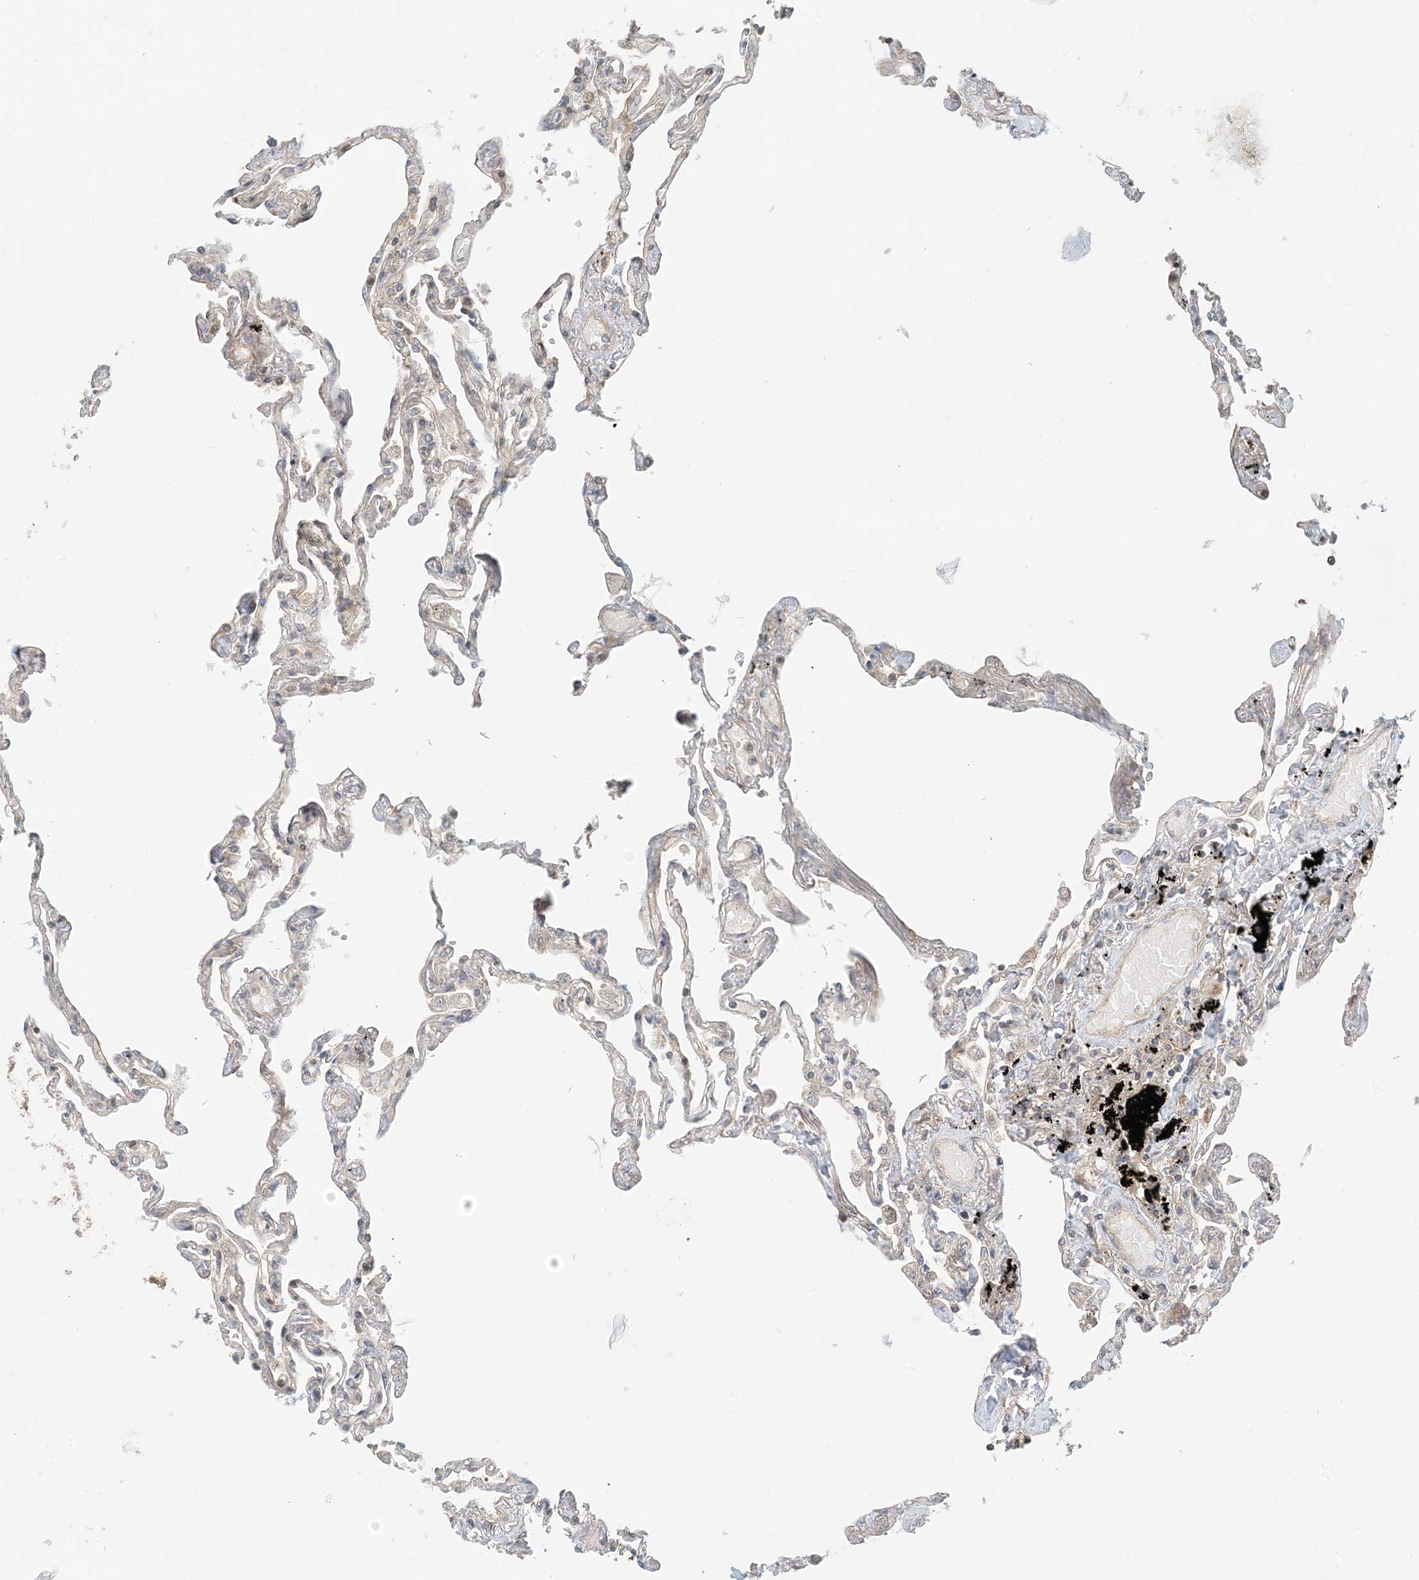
{"staining": {"intensity": "moderate", "quantity": "<25%", "location": "cytoplasmic/membranous"}, "tissue": "lung", "cell_type": "Alveolar cells", "image_type": "normal", "snomed": [{"axis": "morphology", "description": "Normal tissue, NOS"}, {"axis": "topography", "description": "Lung"}], "caption": "IHC image of benign lung: lung stained using immunohistochemistry (IHC) demonstrates low levels of moderate protein expression localized specifically in the cytoplasmic/membranous of alveolar cells, appearing as a cytoplasmic/membranous brown color.", "gene": "OBI1", "patient": {"sex": "female", "age": 67}}